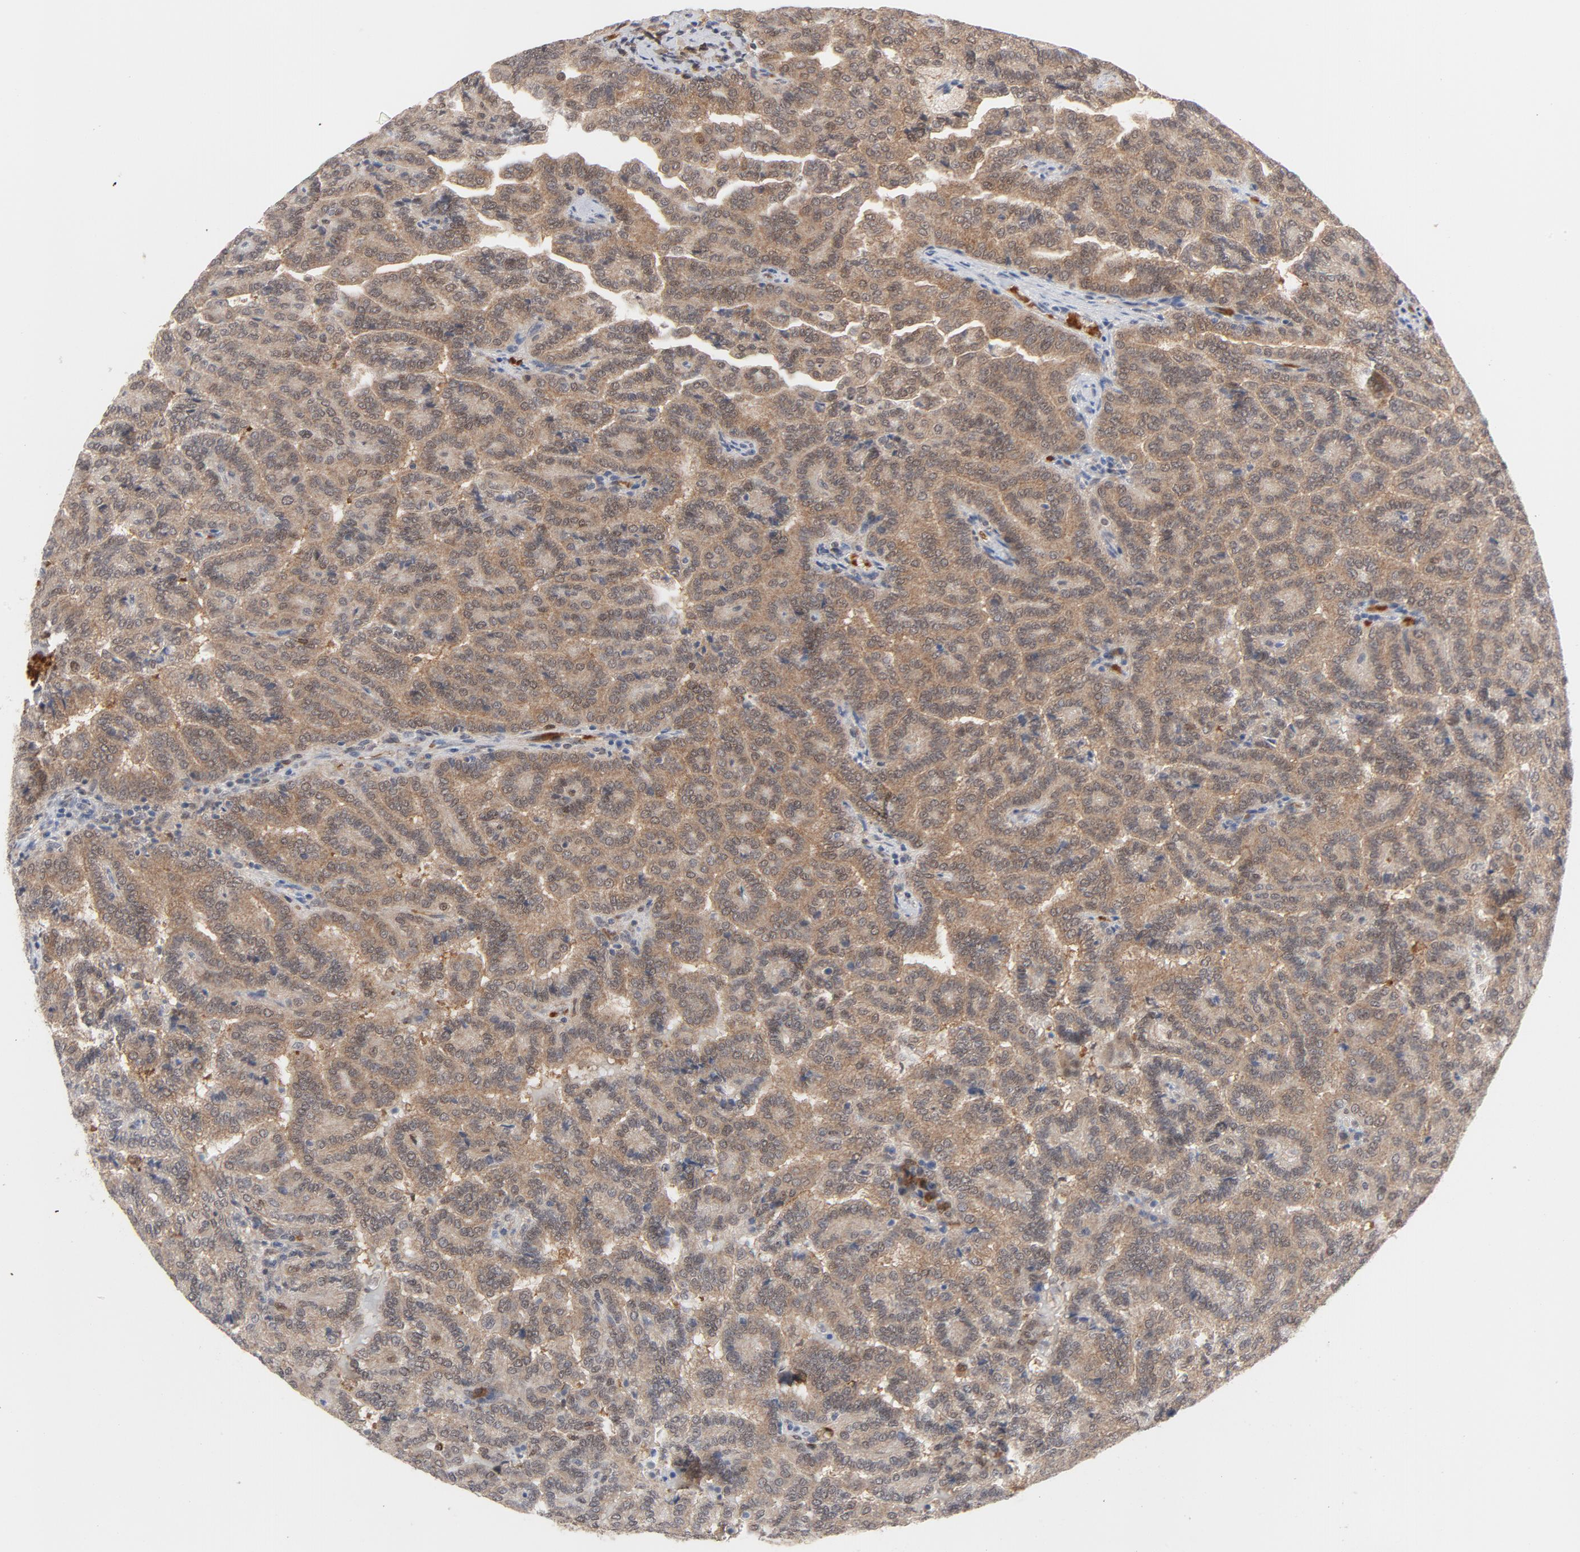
{"staining": {"intensity": "weak", "quantity": ">75%", "location": "cytoplasmic/membranous,nuclear"}, "tissue": "renal cancer", "cell_type": "Tumor cells", "image_type": "cancer", "snomed": [{"axis": "morphology", "description": "Adenocarcinoma, NOS"}, {"axis": "topography", "description": "Kidney"}], "caption": "Human renal cancer stained with a brown dye exhibits weak cytoplasmic/membranous and nuclear positive positivity in about >75% of tumor cells.", "gene": "PRDX1", "patient": {"sex": "male", "age": 61}}